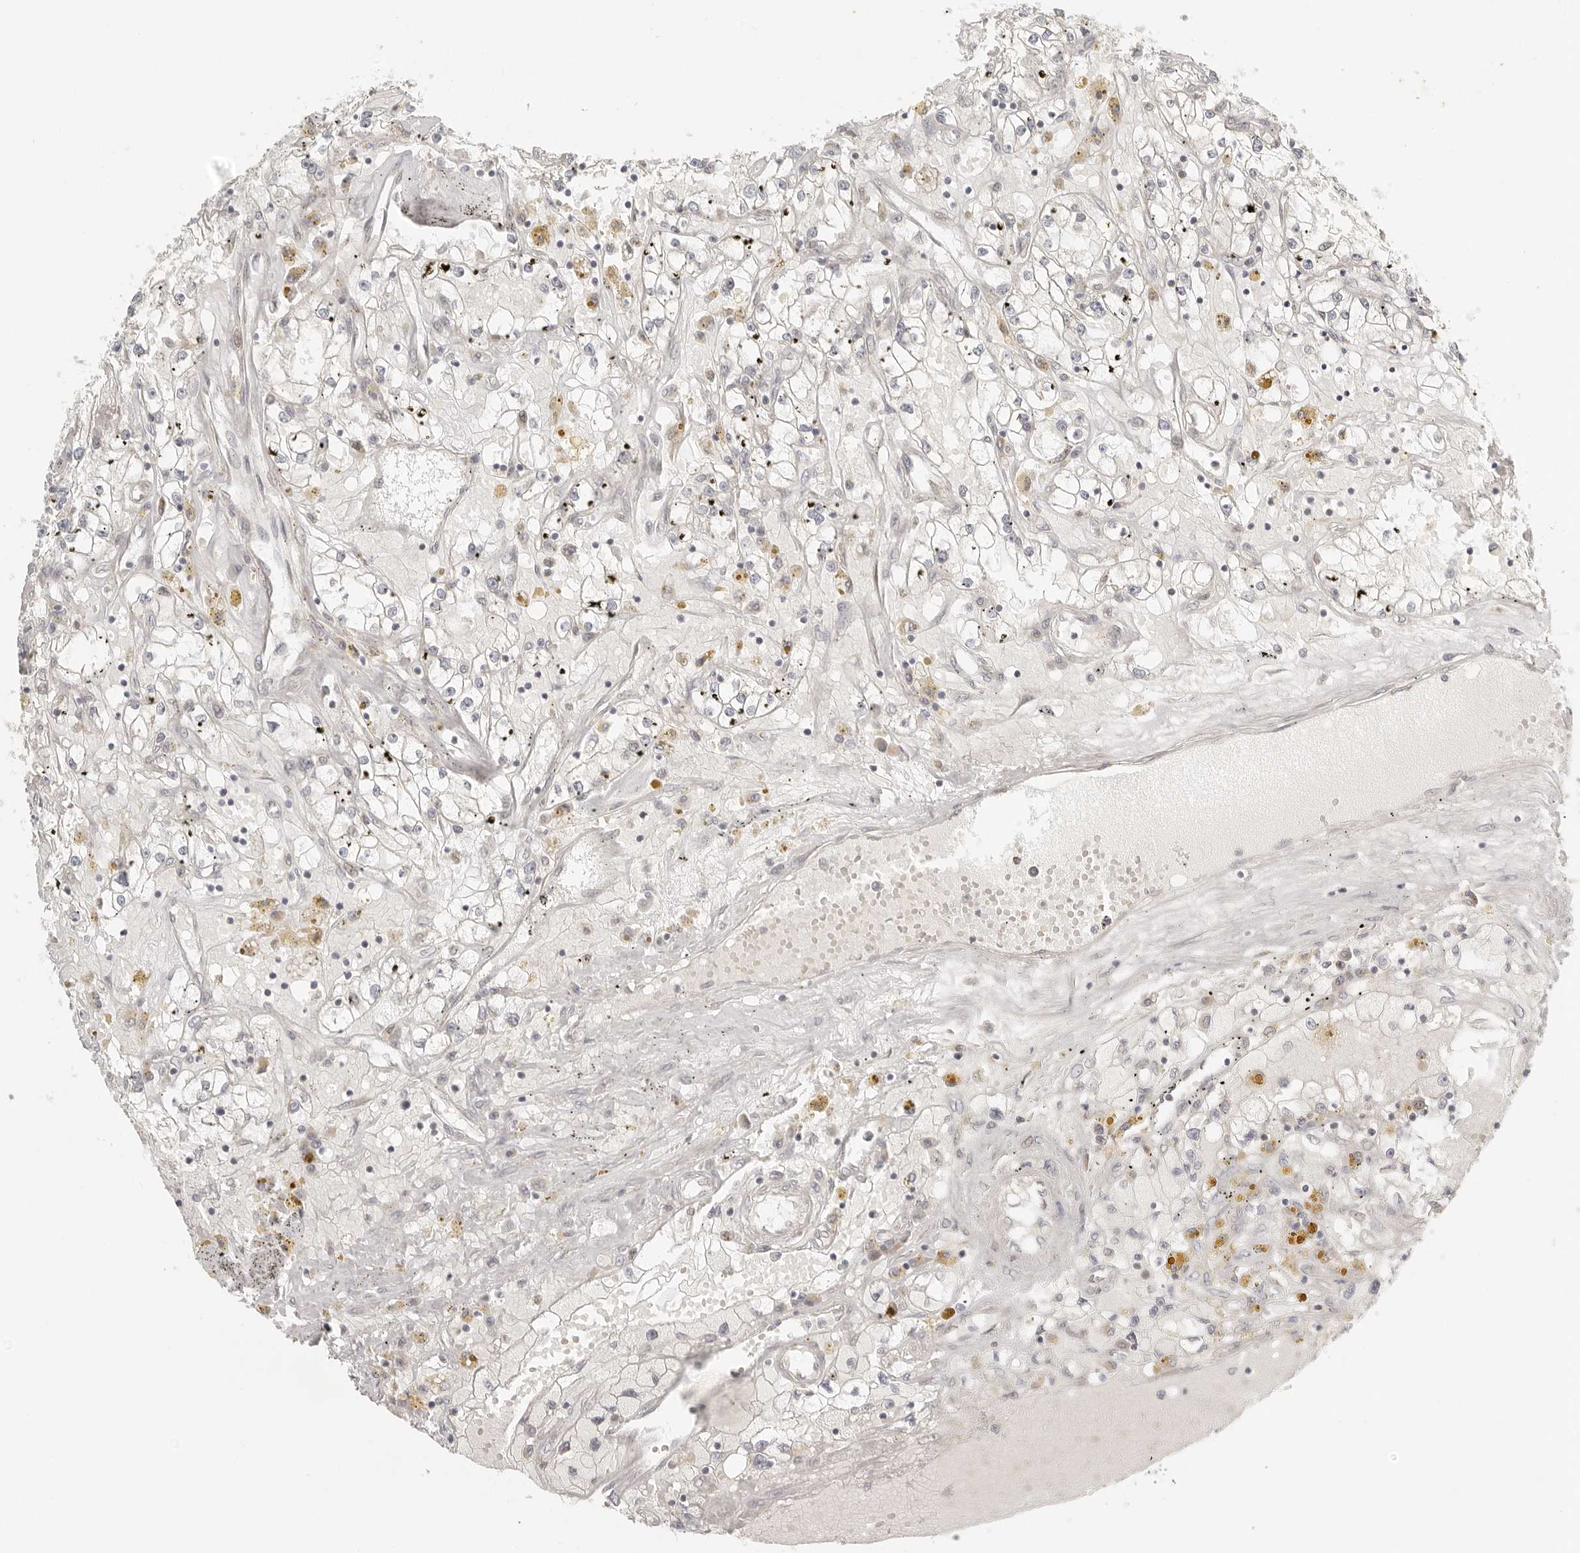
{"staining": {"intensity": "negative", "quantity": "none", "location": "none"}, "tissue": "renal cancer", "cell_type": "Tumor cells", "image_type": "cancer", "snomed": [{"axis": "morphology", "description": "Adenocarcinoma, NOS"}, {"axis": "topography", "description": "Kidney"}], "caption": "Immunohistochemical staining of human renal cancer shows no significant positivity in tumor cells.", "gene": "KDF1", "patient": {"sex": "male", "age": 56}}